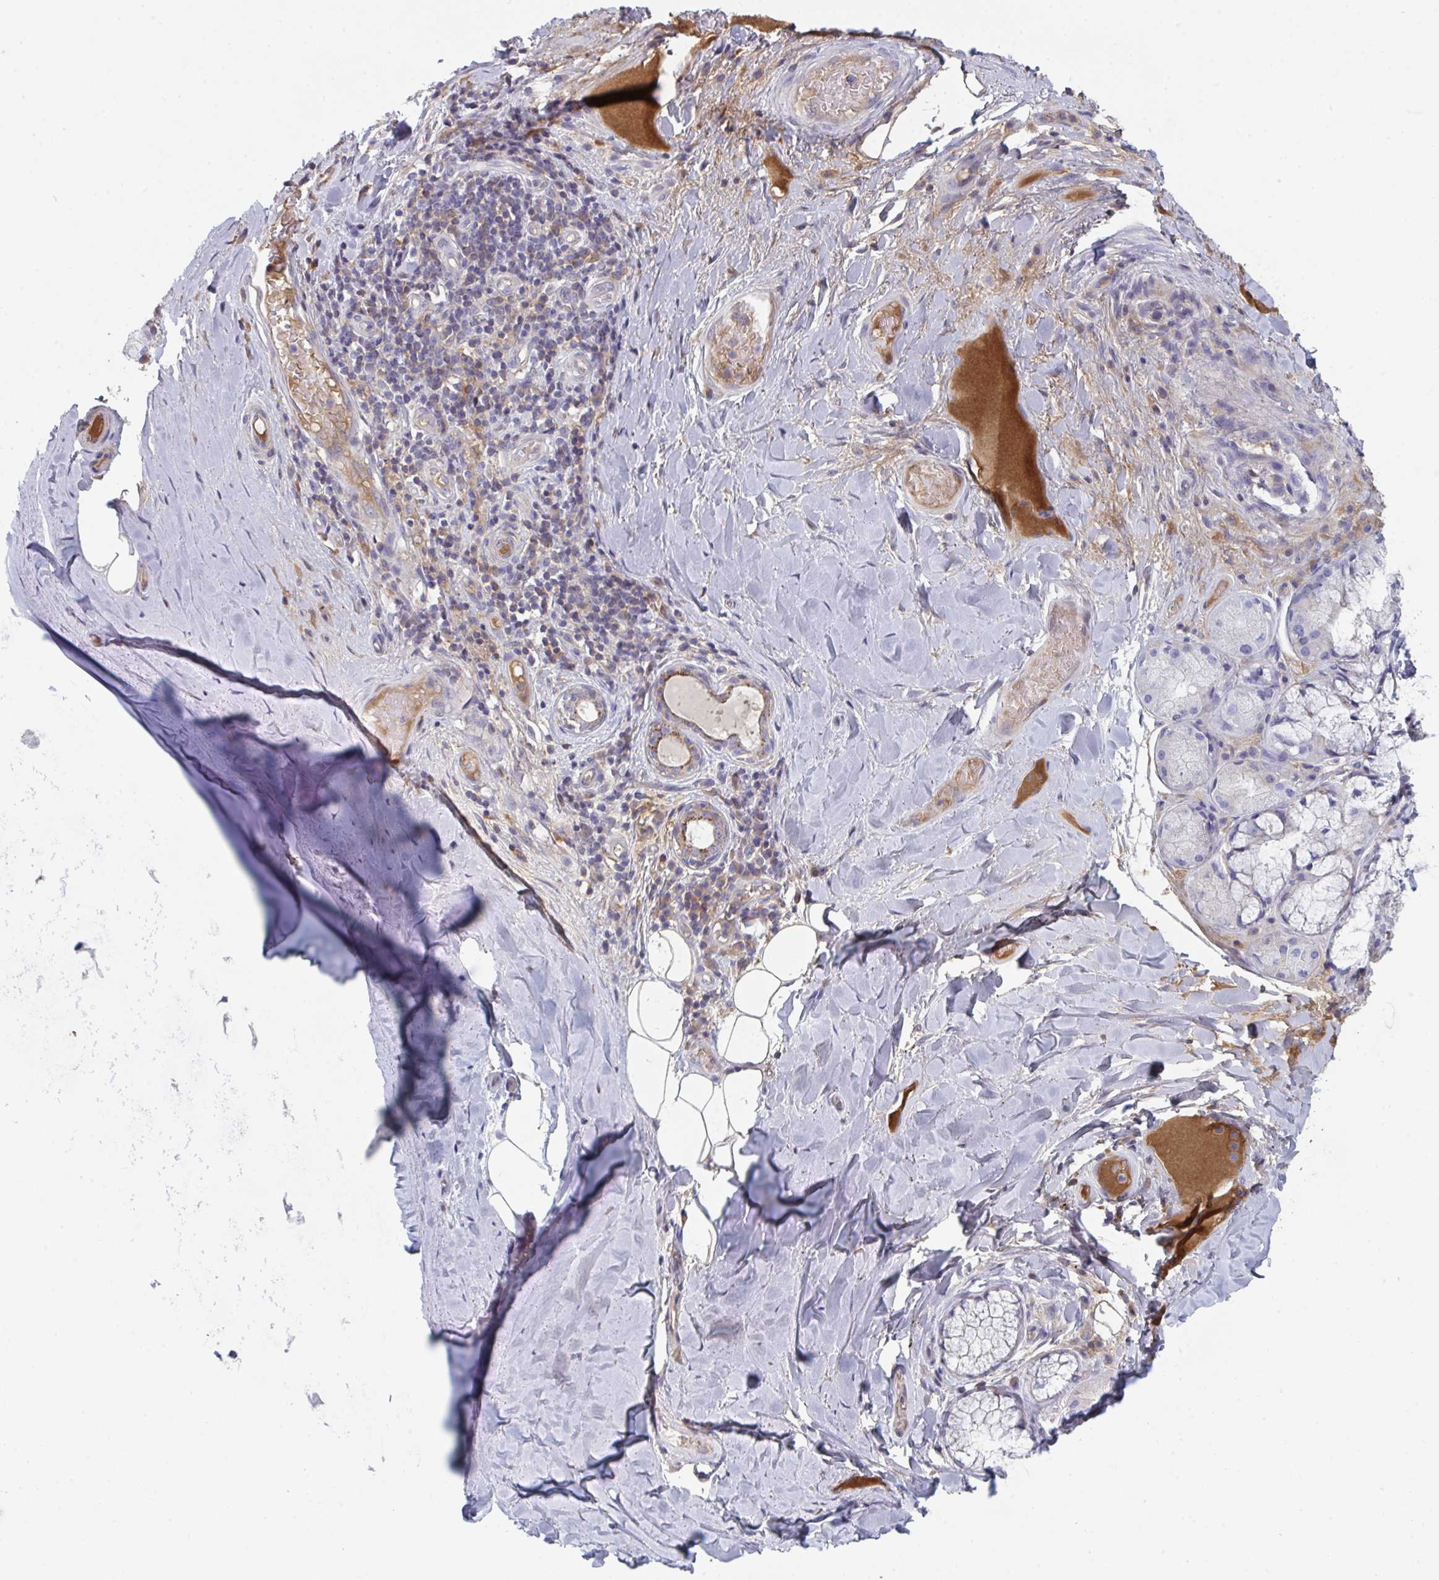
{"staining": {"intensity": "negative", "quantity": "none", "location": "none"}, "tissue": "adipose tissue", "cell_type": "Adipocytes", "image_type": "normal", "snomed": [{"axis": "morphology", "description": "Normal tissue, NOS"}, {"axis": "topography", "description": "Cartilage tissue"}, {"axis": "topography", "description": "Bronchus"}], "caption": "Normal adipose tissue was stained to show a protein in brown. There is no significant expression in adipocytes. (DAB (3,3'-diaminobenzidine) immunohistochemistry (IHC), high magnification).", "gene": "HGFAC", "patient": {"sex": "male", "age": 64}}